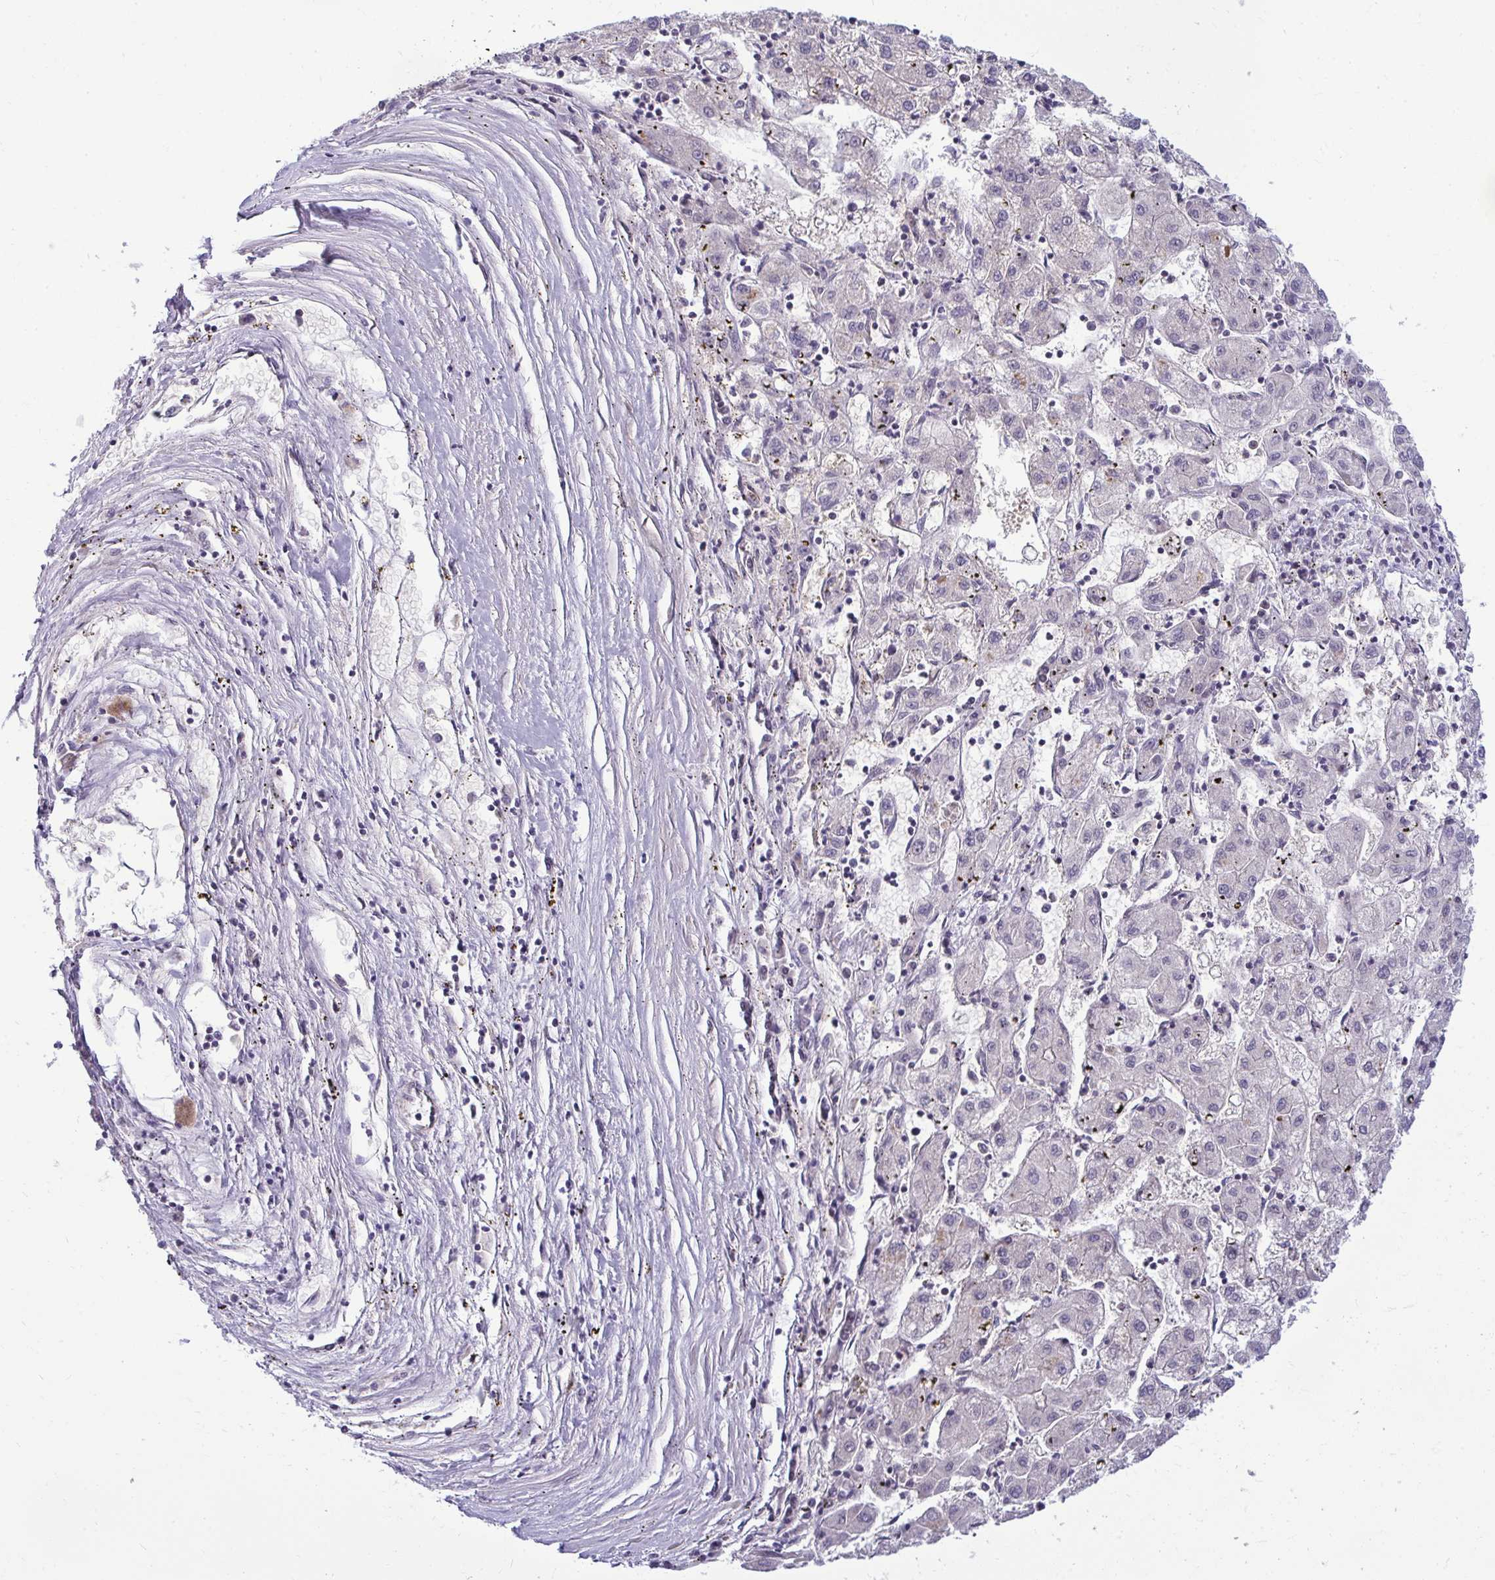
{"staining": {"intensity": "negative", "quantity": "none", "location": "none"}, "tissue": "liver cancer", "cell_type": "Tumor cells", "image_type": "cancer", "snomed": [{"axis": "morphology", "description": "Carcinoma, Hepatocellular, NOS"}, {"axis": "topography", "description": "Liver"}], "caption": "An IHC micrograph of liver cancer is shown. There is no staining in tumor cells of liver cancer.", "gene": "SLC14A1", "patient": {"sex": "male", "age": 72}}